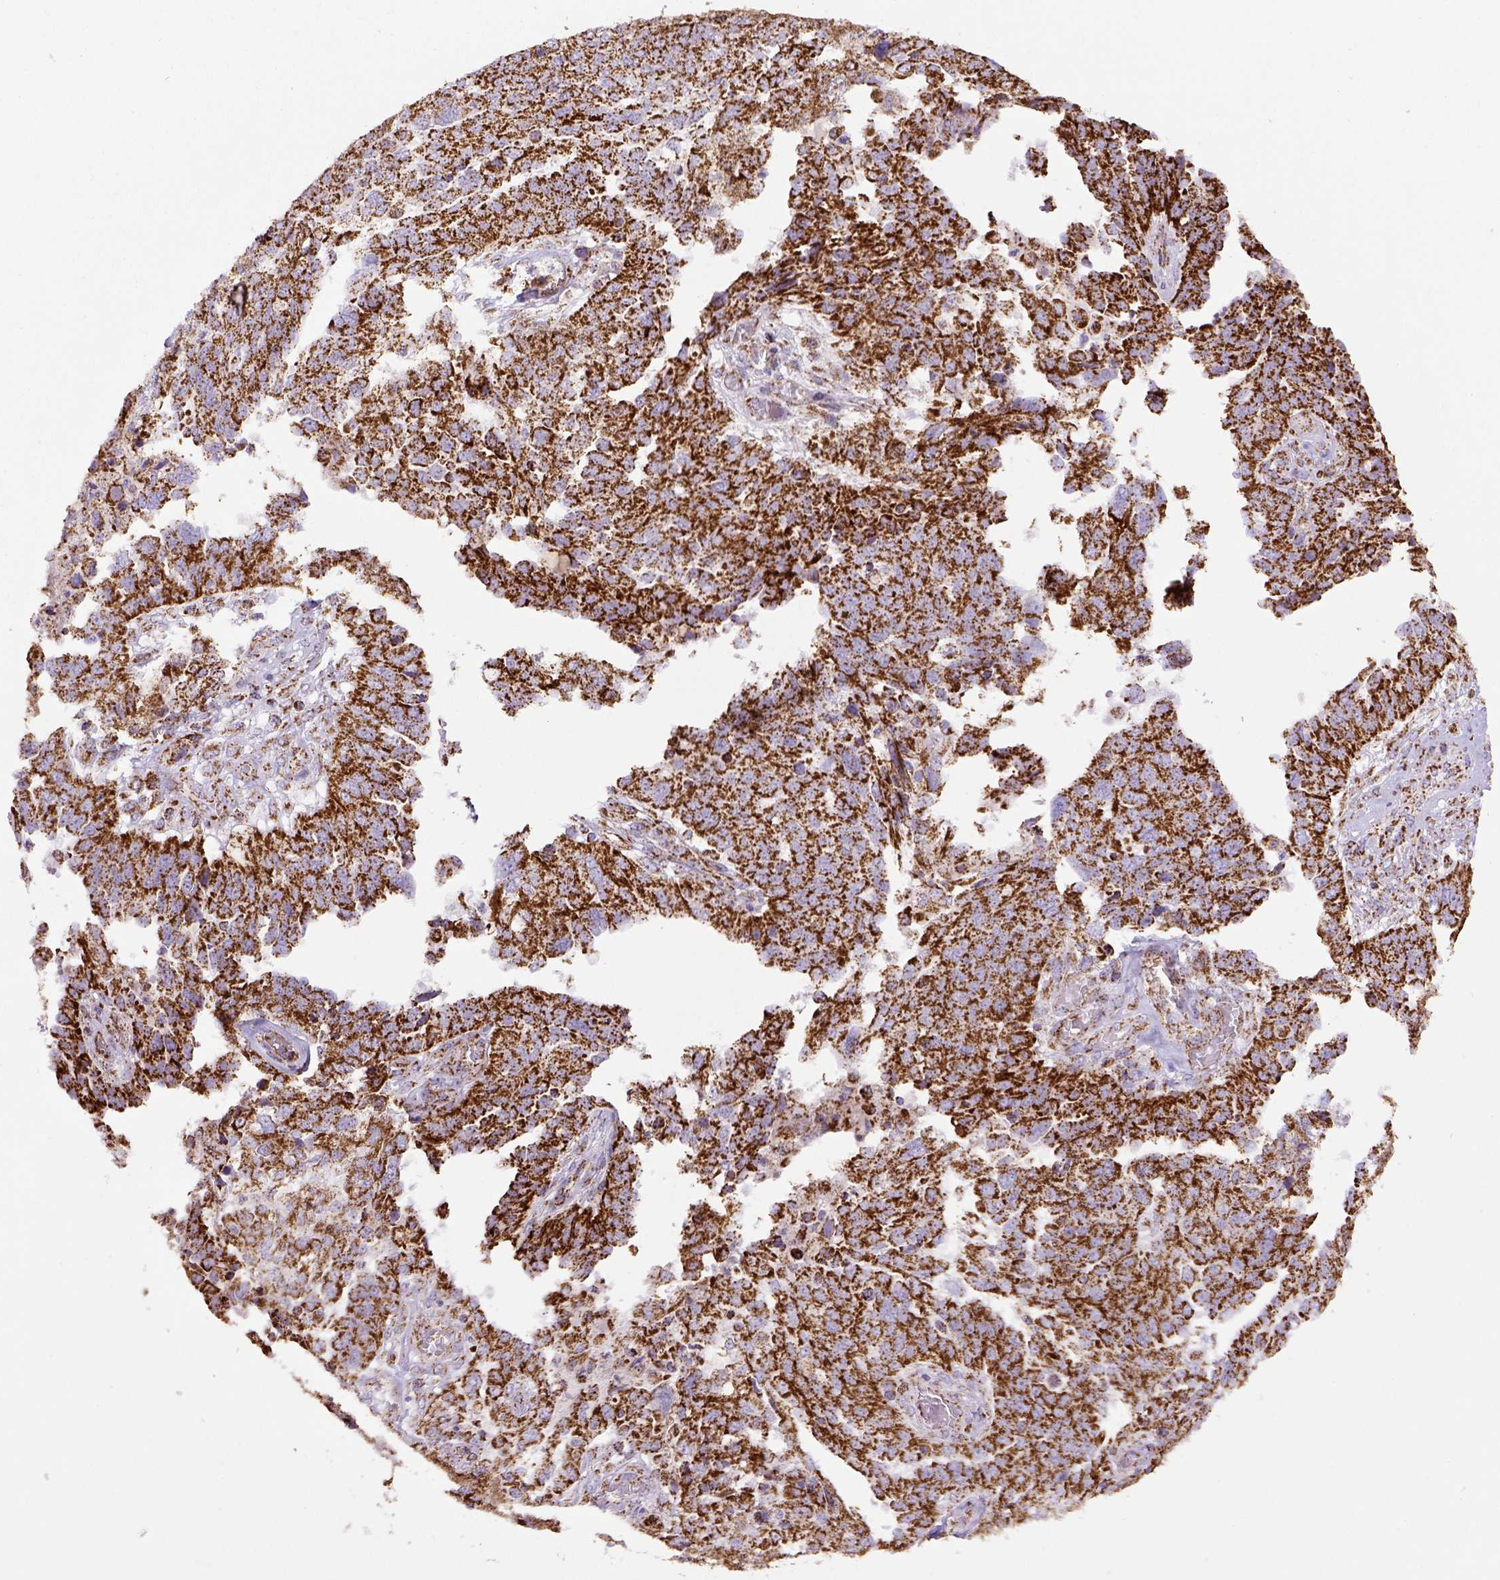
{"staining": {"intensity": "strong", "quantity": ">75%", "location": "cytoplasmic/membranous"}, "tissue": "ovarian cancer", "cell_type": "Tumor cells", "image_type": "cancer", "snomed": [{"axis": "morphology", "description": "Cystadenocarcinoma, serous, NOS"}, {"axis": "topography", "description": "Ovary"}], "caption": "This photomicrograph demonstrates ovarian serous cystadenocarcinoma stained with immunohistochemistry (IHC) to label a protein in brown. The cytoplasmic/membranous of tumor cells show strong positivity for the protein. Nuclei are counter-stained blue.", "gene": "MT-CO1", "patient": {"sex": "female", "age": 67}}